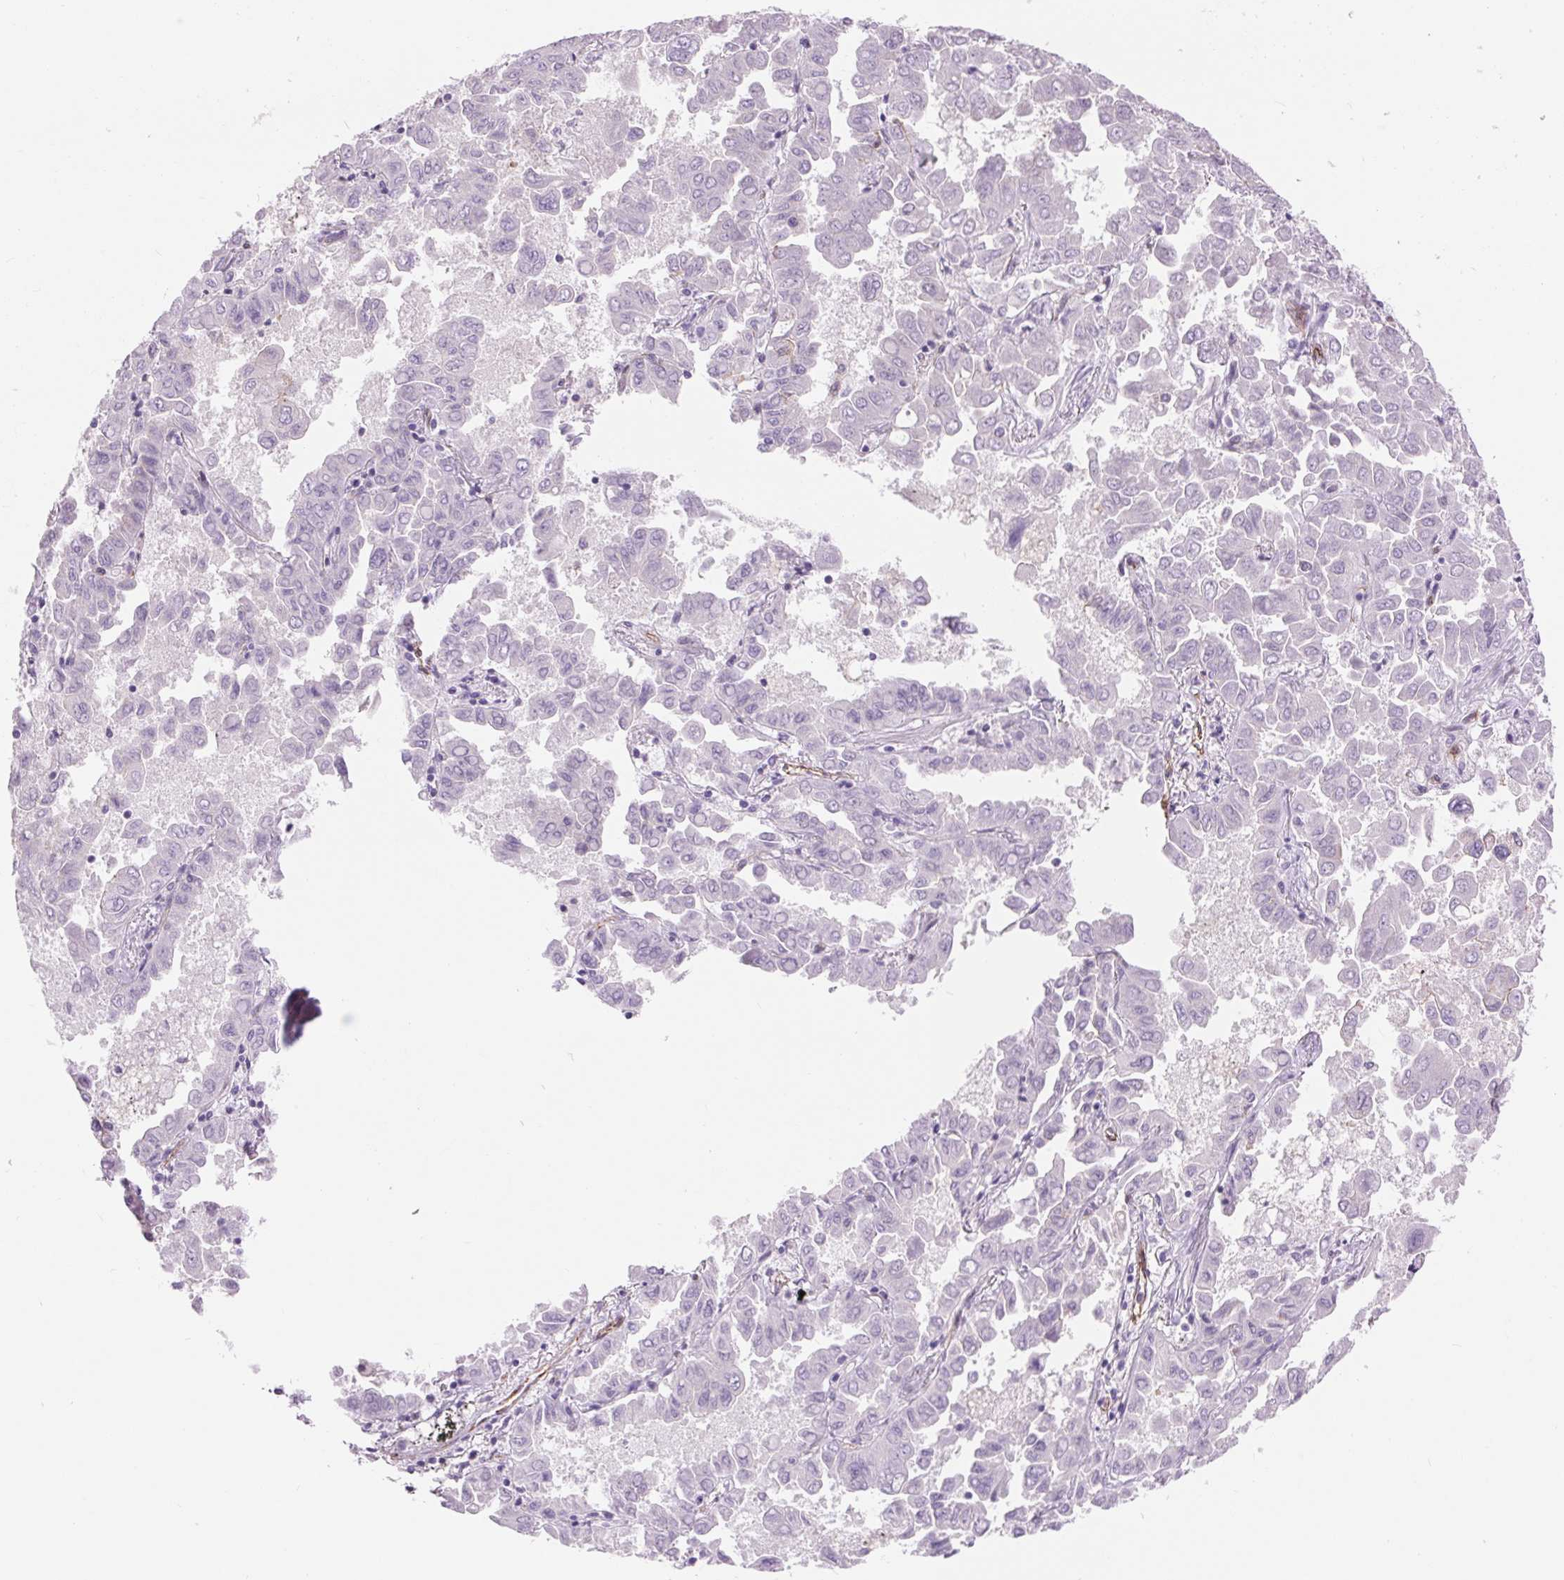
{"staining": {"intensity": "negative", "quantity": "none", "location": "none"}, "tissue": "lung cancer", "cell_type": "Tumor cells", "image_type": "cancer", "snomed": [{"axis": "morphology", "description": "Adenocarcinoma, NOS"}, {"axis": "topography", "description": "Lung"}], "caption": "IHC photomicrograph of human lung cancer (adenocarcinoma) stained for a protein (brown), which exhibits no staining in tumor cells. (DAB IHC visualized using brightfield microscopy, high magnification).", "gene": "DIXDC1", "patient": {"sex": "male", "age": 64}}